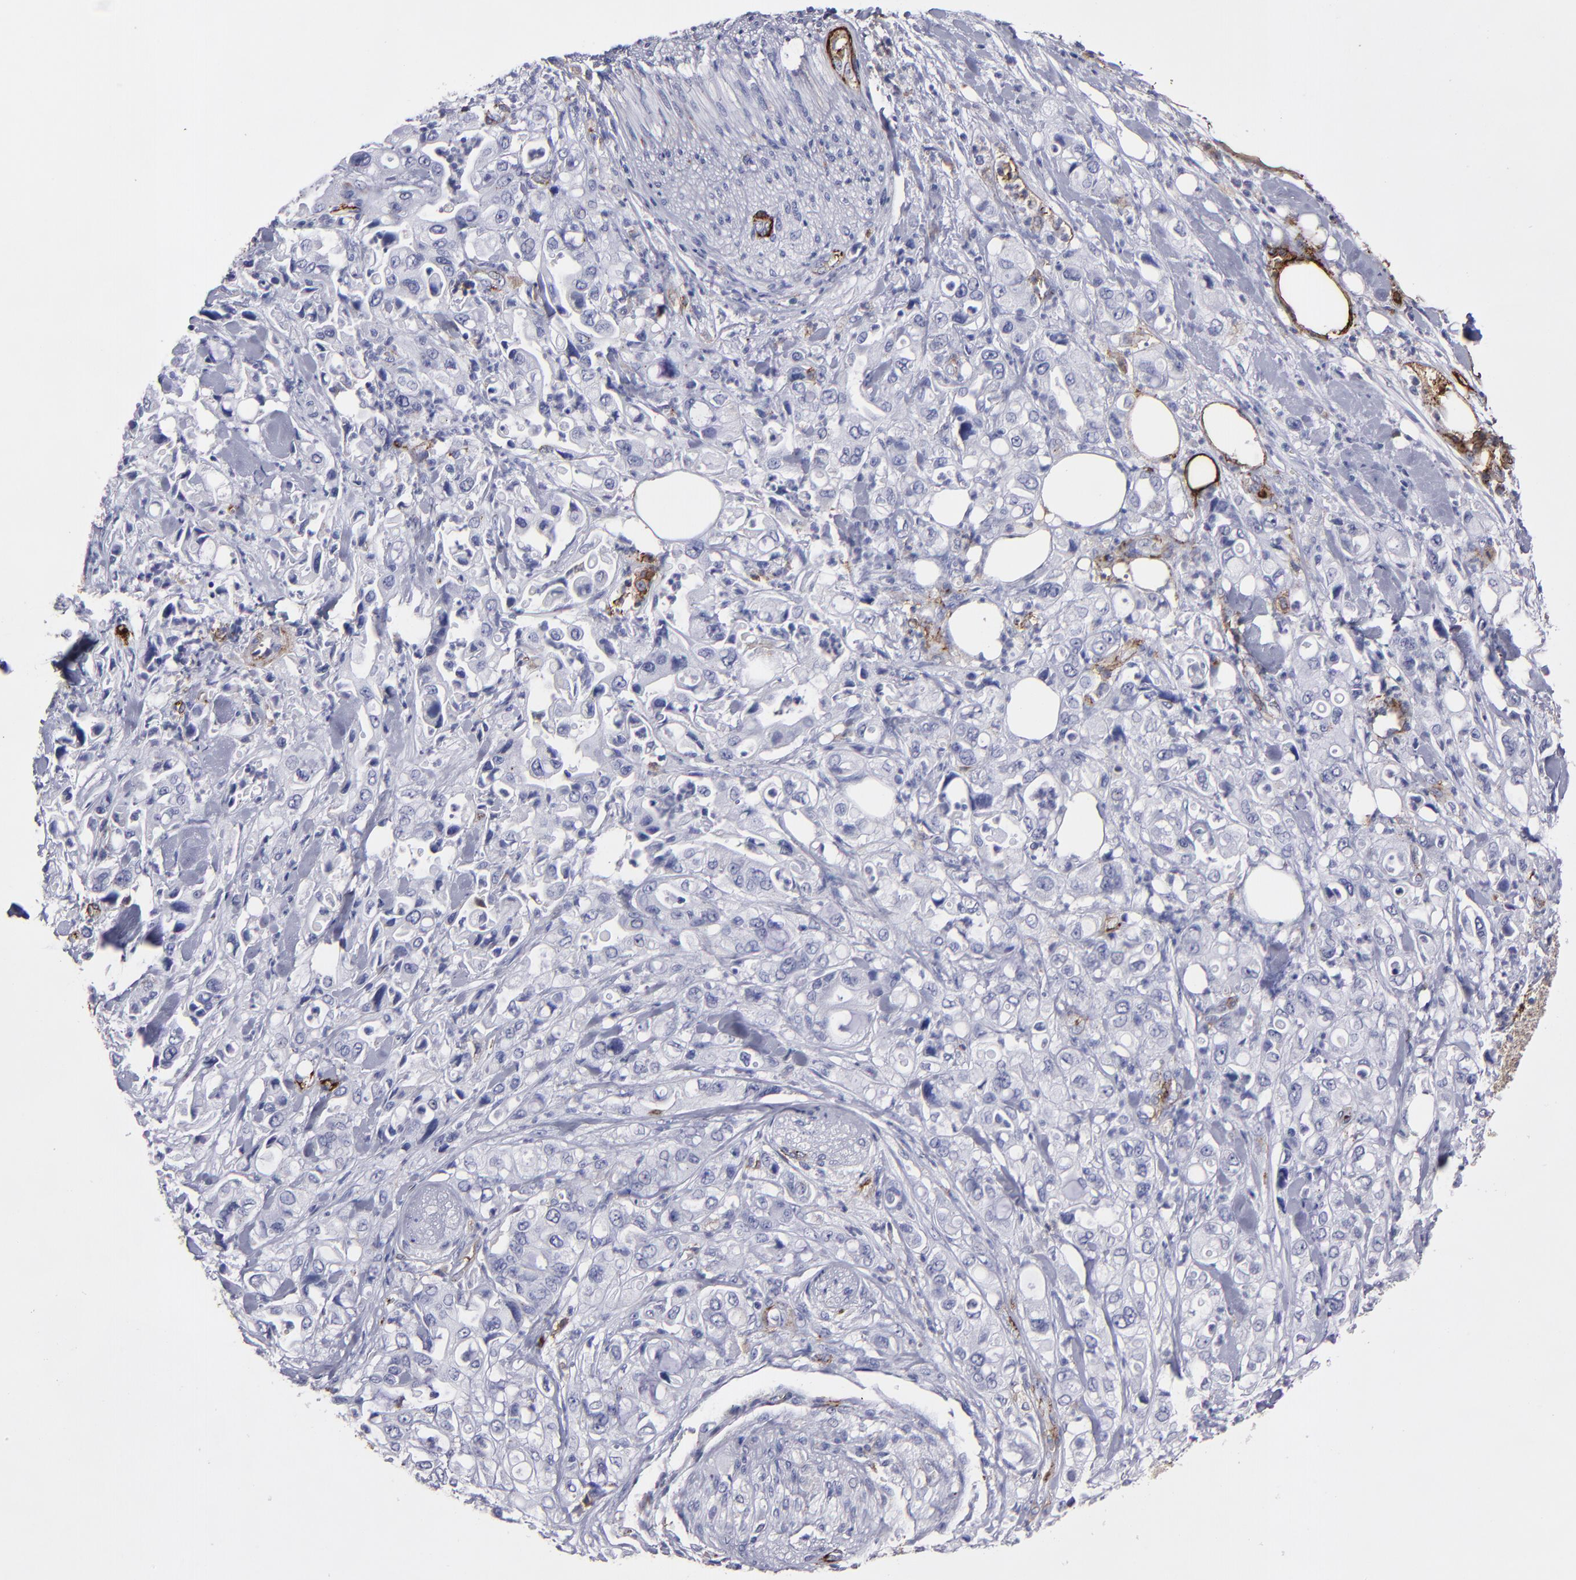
{"staining": {"intensity": "negative", "quantity": "none", "location": "none"}, "tissue": "pancreatic cancer", "cell_type": "Tumor cells", "image_type": "cancer", "snomed": [{"axis": "morphology", "description": "Adenocarcinoma, NOS"}, {"axis": "topography", "description": "Pancreas"}], "caption": "A micrograph of pancreatic adenocarcinoma stained for a protein reveals no brown staining in tumor cells.", "gene": "CD36", "patient": {"sex": "male", "age": 70}}